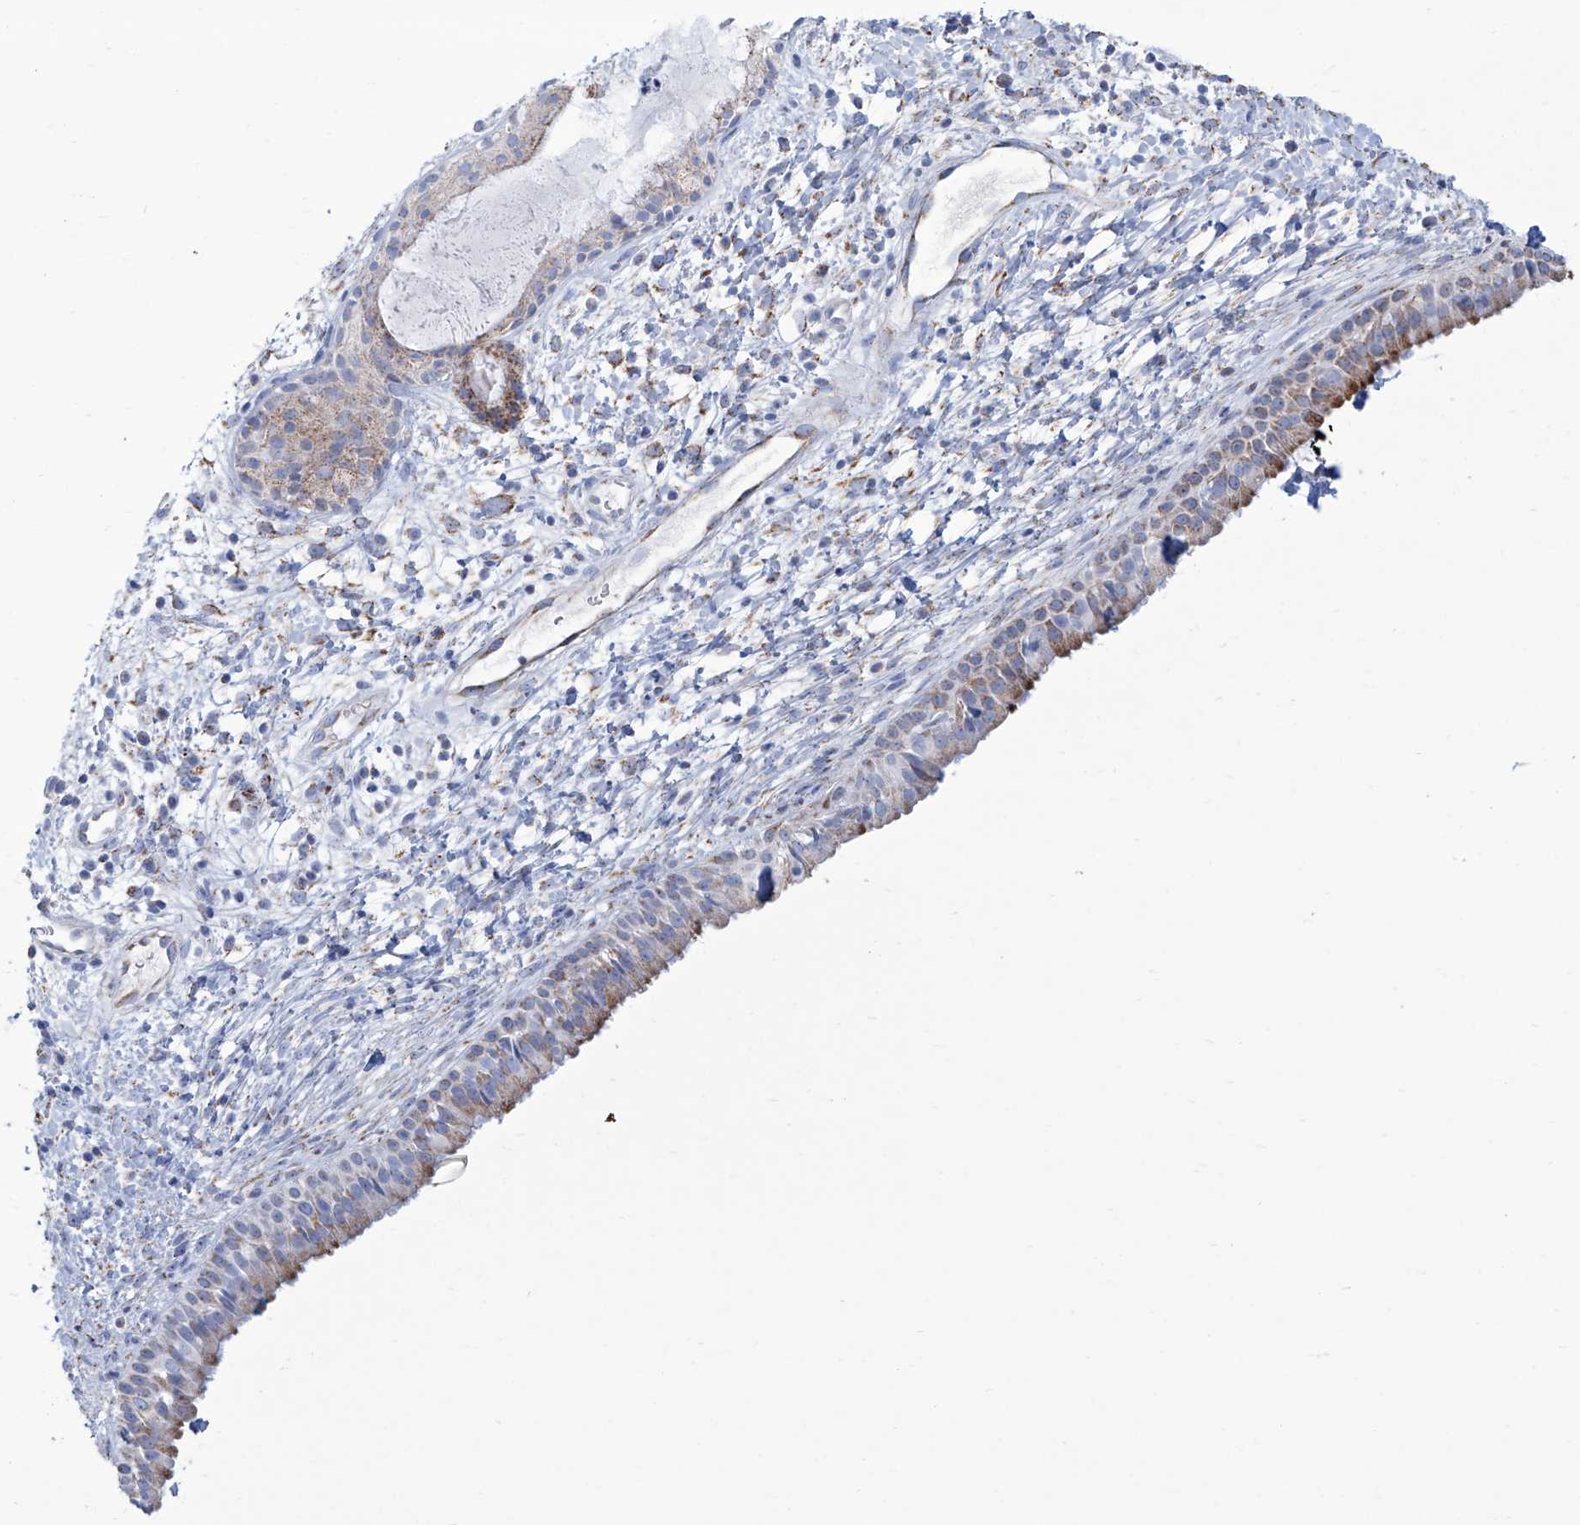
{"staining": {"intensity": "moderate", "quantity": "25%-75%", "location": "cytoplasmic/membranous"}, "tissue": "nasopharynx", "cell_type": "Respiratory epithelial cells", "image_type": "normal", "snomed": [{"axis": "morphology", "description": "Normal tissue, NOS"}, {"axis": "topography", "description": "Nasopharynx"}], "caption": "Respiratory epithelial cells show moderate cytoplasmic/membranous staining in about 25%-75% of cells in benign nasopharynx. The protein is shown in brown color, while the nuclei are stained blue.", "gene": "ALDH6A1", "patient": {"sex": "male", "age": 22}}